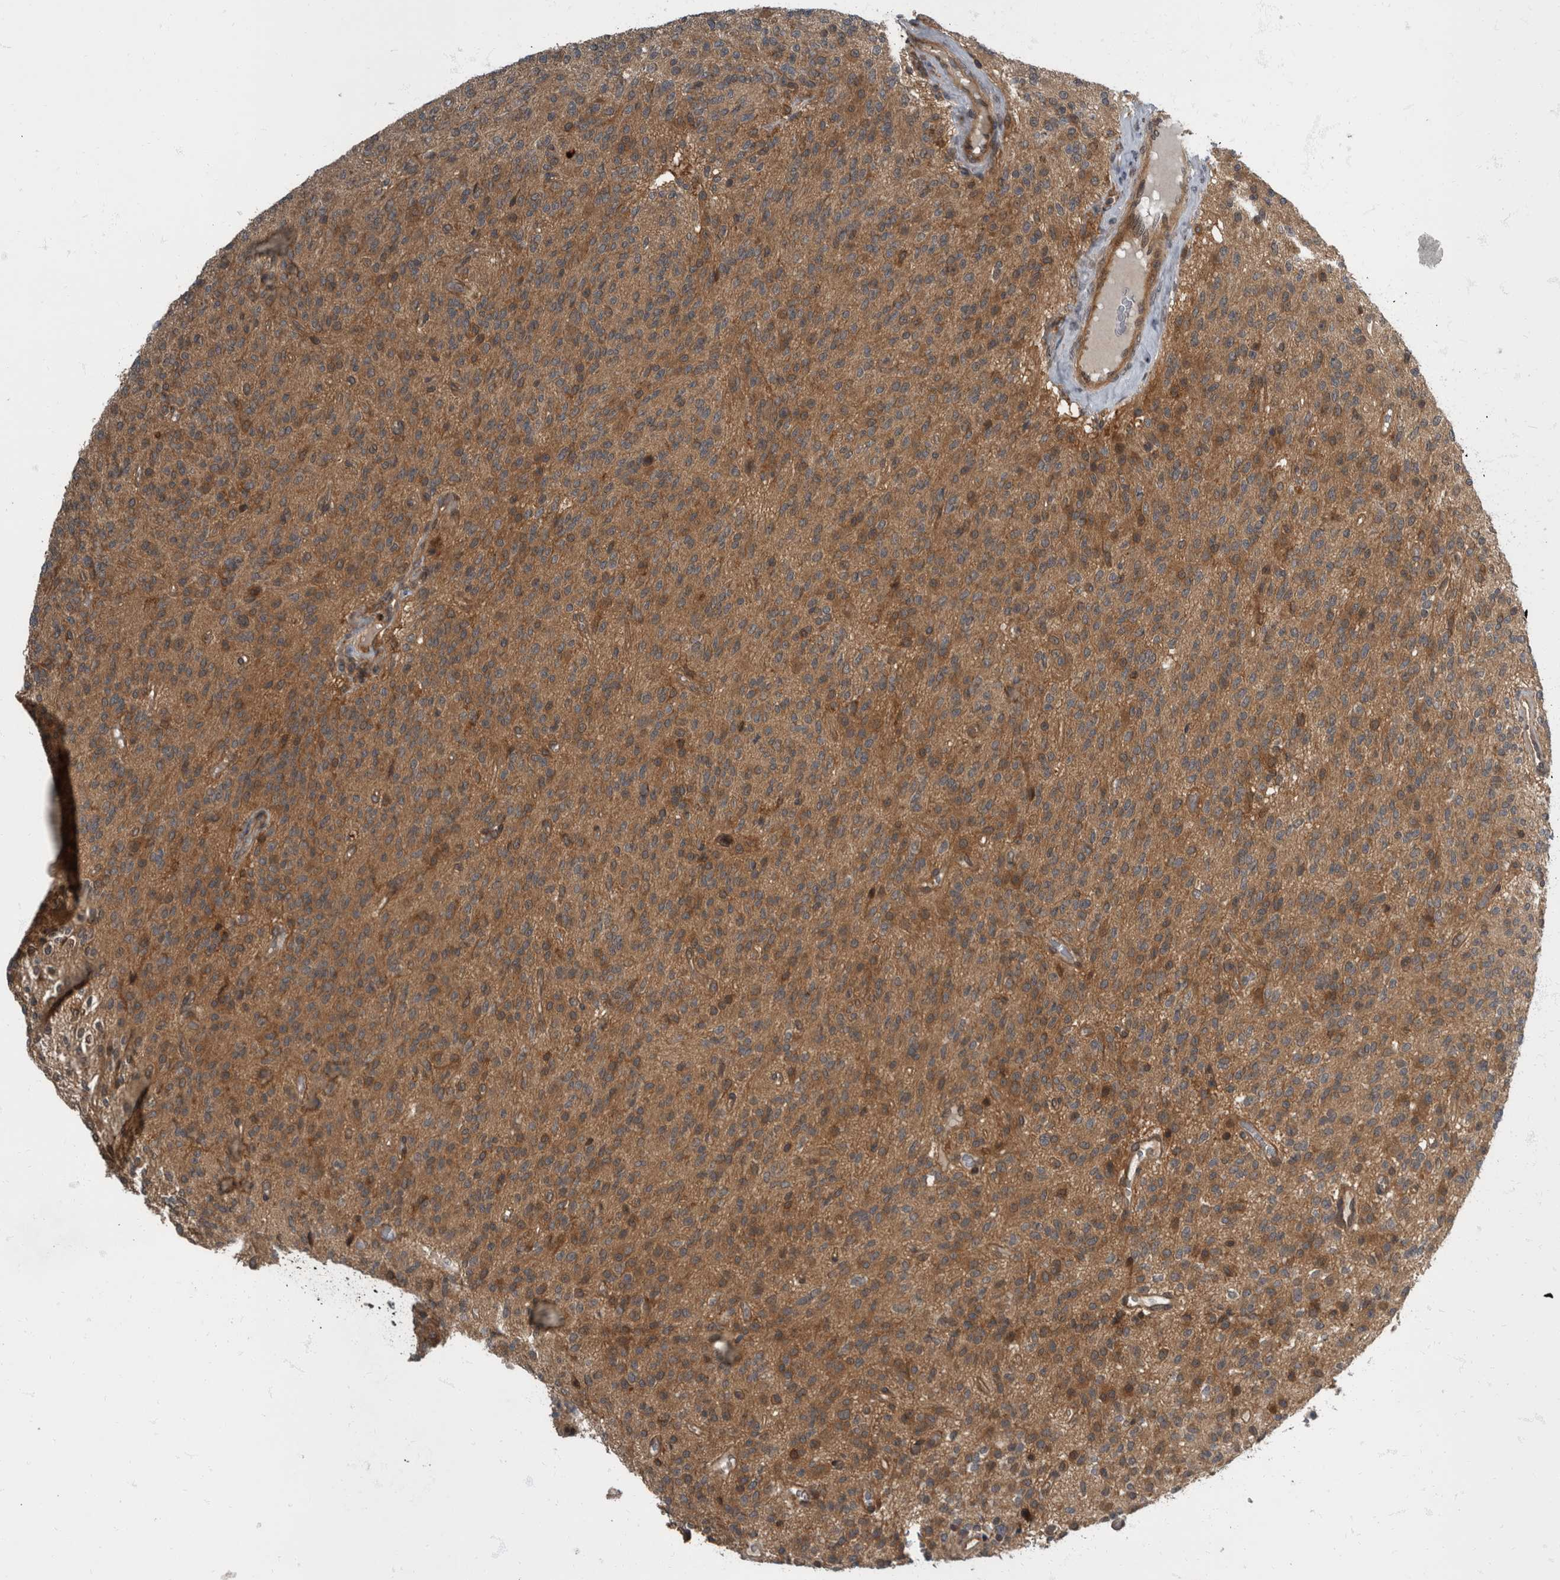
{"staining": {"intensity": "moderate", "quantity": ">75%", "location": "cytoplasmic/membranous"}, "tissue": "glioma", "cell_type": "Tumor cells", "image_type": "cancer", "snomed": [{"axis": "morphology", "description": "Glioma, malignant, High grade"}, {"axis": "topography", "description": "Brain"}], "caption": "Immunohistochemistry (IHC) staining of malignant glioma (high-grade), which shows medium levels of moderate cytoplasmic/membranous positivity in approximately >75% of tumor cells indicating moderate cytoplasmic/membranous protein staining. The staining was performed using DAB (3,3'-diaminobenzidine) (brown) for protein detection and nuclei were counterstained in hematoxylin (blue).", "gene": "RABGGTB", "patient": {"sex": "male", "age": 34}}